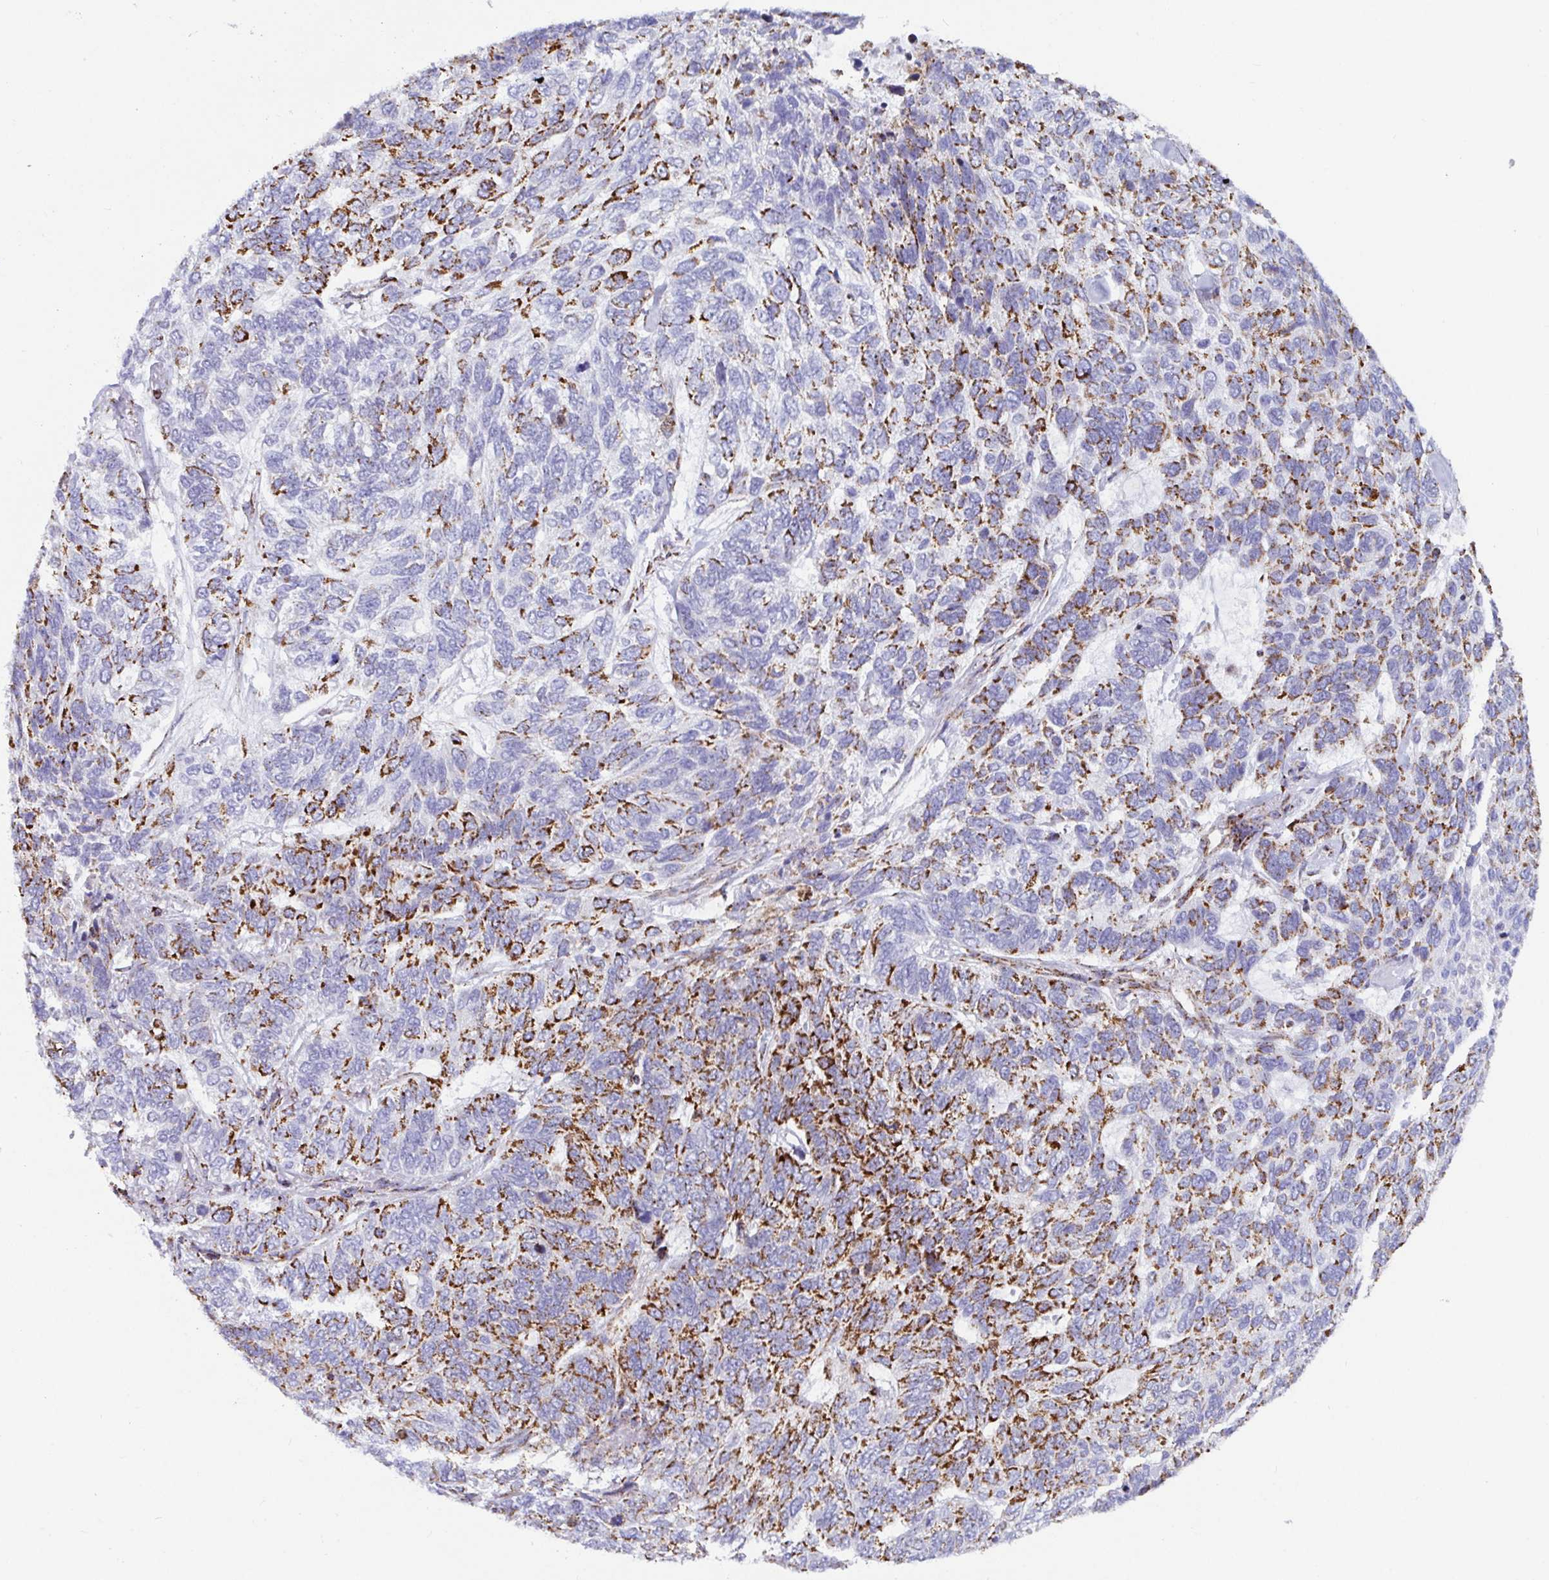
{"staining": {"intensity": "strong", "quantity": "25%-75%", "location": "cytoplasmic/membranous"}, "tissue": "skin cancer", "cell_type": "Tumor cells", "image_type": "cancer", "snomed": [{"axis": "morphology", "description": "Basal cell carcinoma"}, {"axis": "topography", "description": "Skin"}], "caption": "A high amount of strong cytoplasmic/membranous positivity is identified in about 25%-75% of tumor cells in skin basal cell carcinoma tissue. The staining was performed using DAB (3,3'-diaminobenzidine), with brown indicating positive protein expression. Nuclei are stained blue with hematoxylin.", "gene": "ATP5MJ", "patient": {"sex": "female", "age": 65}}